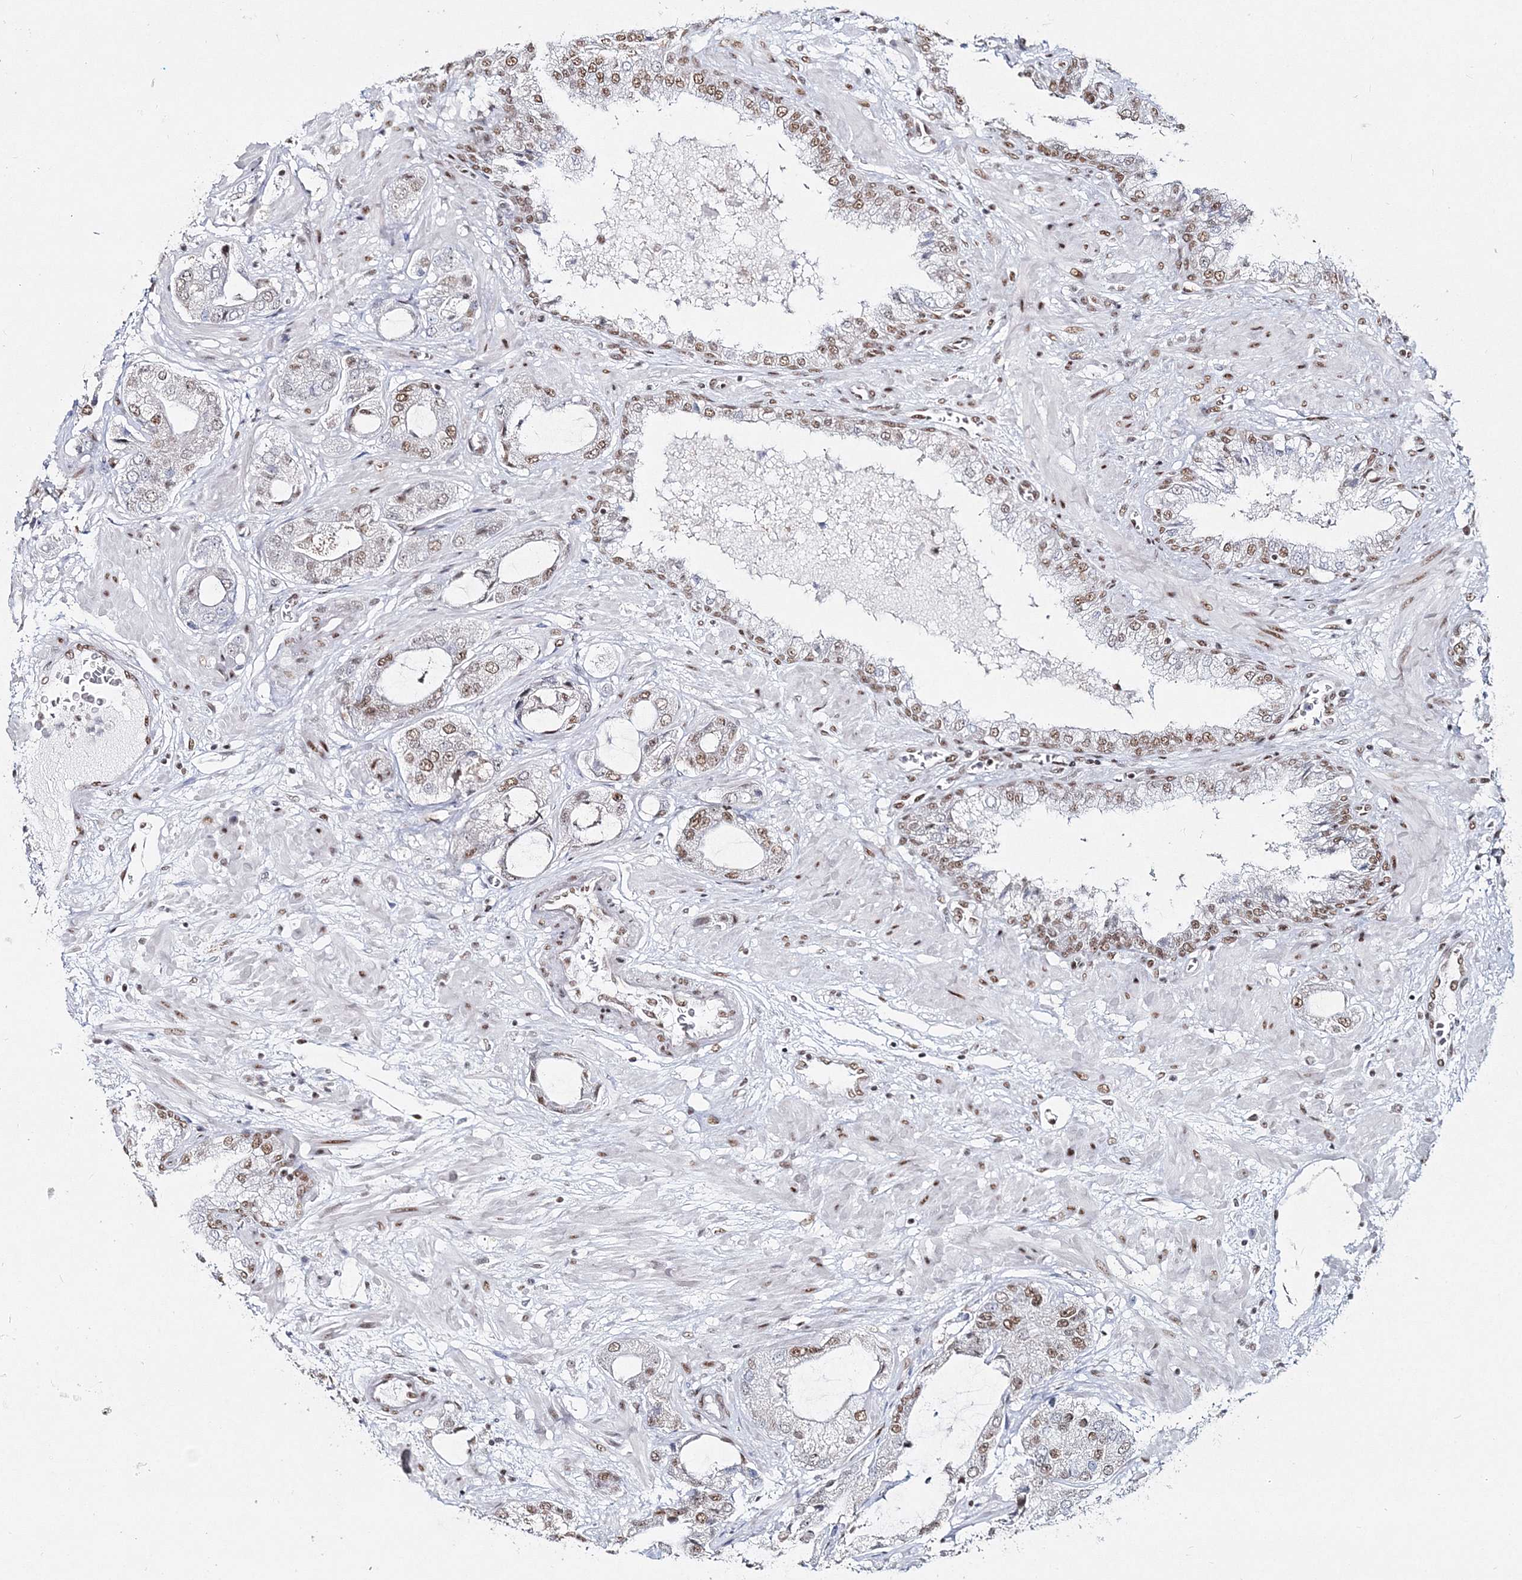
{"staining": {"intensity": "moderate", "quantity": ">75%", "location": "nuclear"}, "tissue": "prostate cancer", "cell_type": "Tumor cells", "image_type": "cancer", "snomed": [{"axis": "morphology", "description": "Normal tissue, NOS"}, {"axis": "morphology", "description": "Adenocarcinoma, High grade"}, {"axis": "topography", "description": "Prostate"}, {"axis": "topography", "description": "Peripheral nerve tissue"}], "caption": "This image exhibits immunohistochemistry (IHC) staining of prostate high-grade adenocarcinoma, with medium moderate nuclear expression in approximately >75% of tumor cells.", "gene": "QRICH1", "patient": {"sex": "male", "age": 59}}